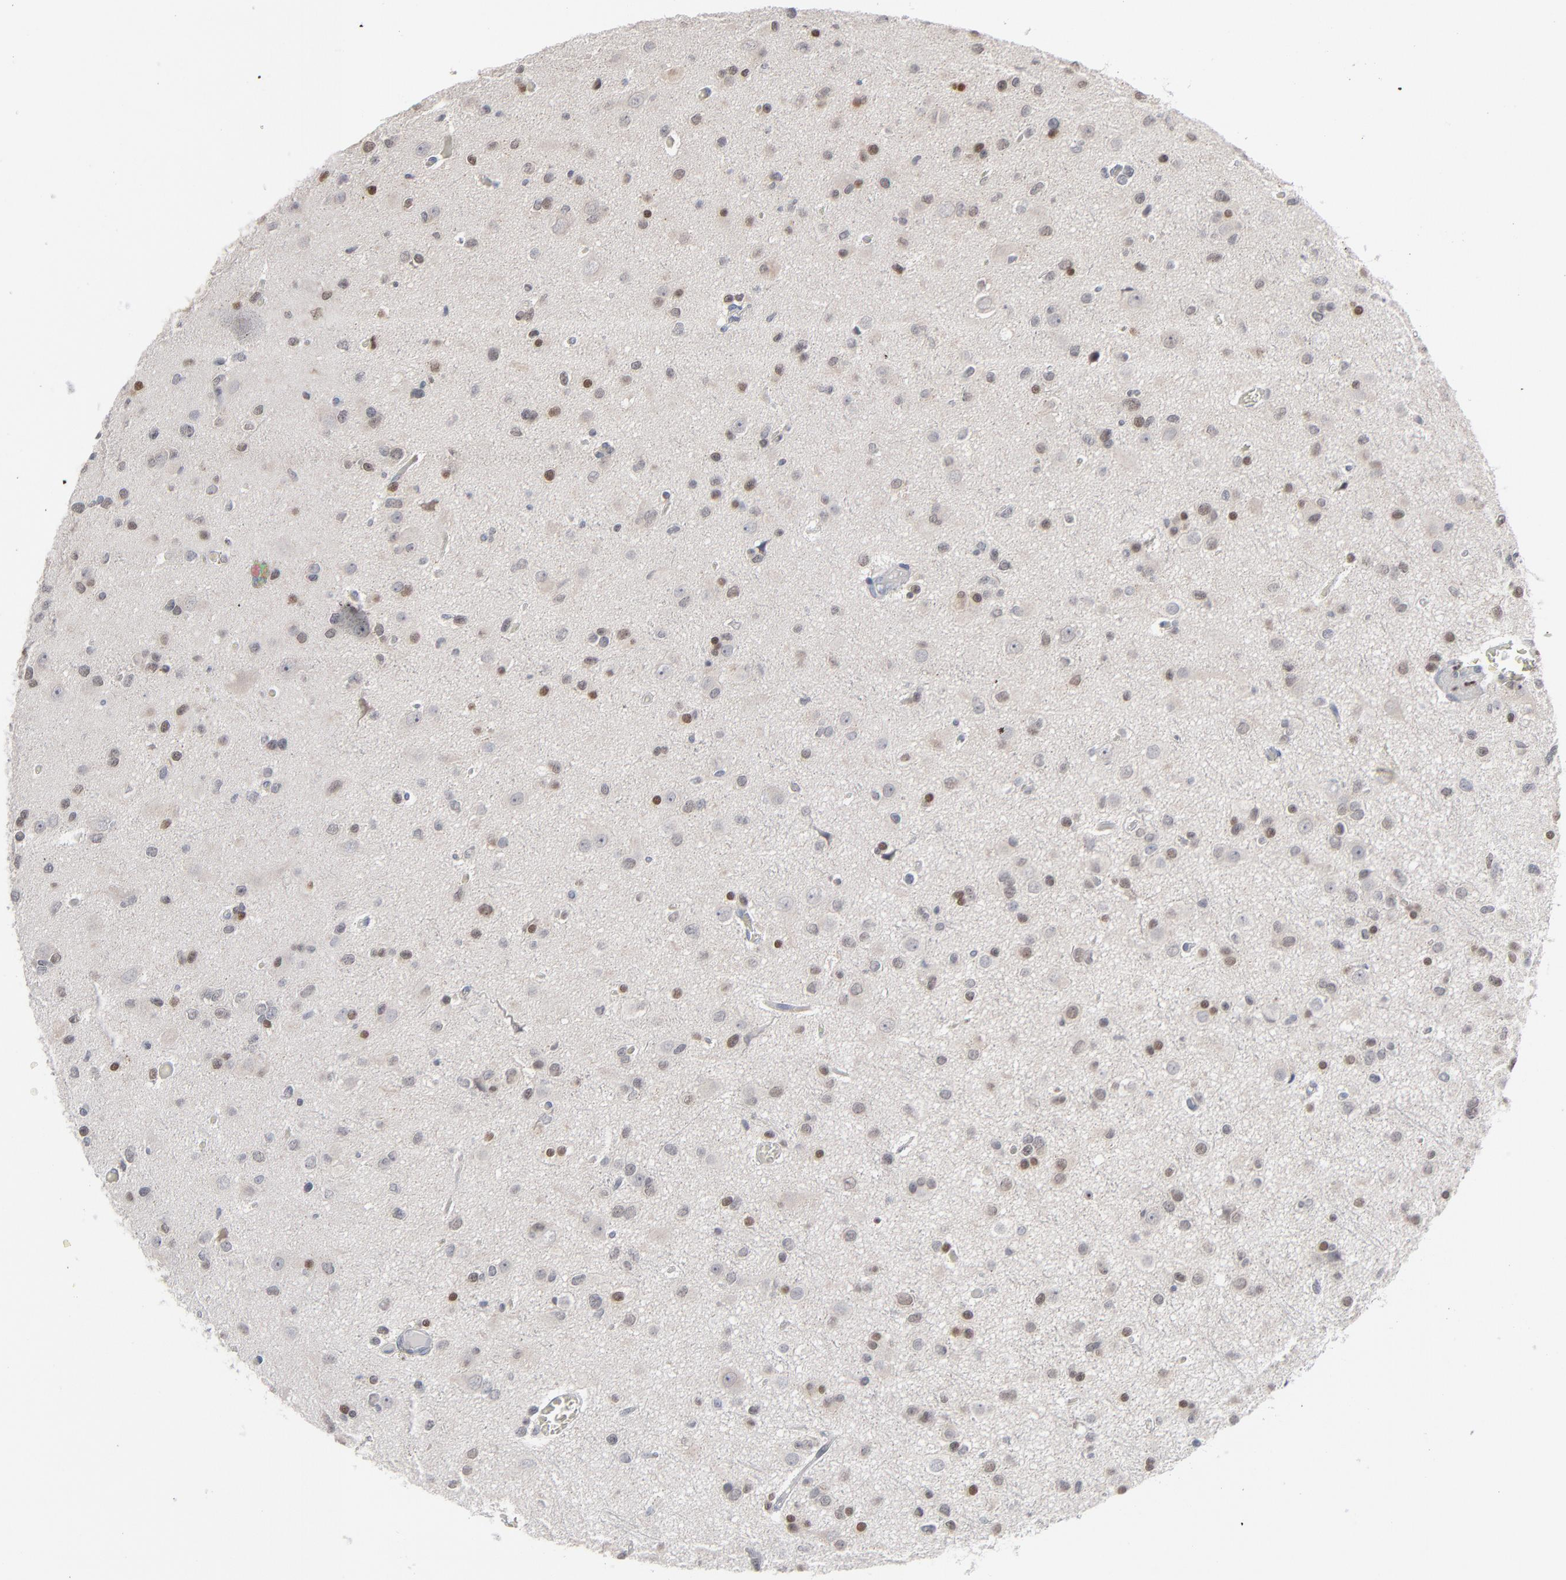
{"staining": {"intensity": "weak", "quantity": "25%-75%", "location": "nuclear"}, "tissue": "glioma", "cell_type": "Tumor cells", "image_type": "cancer", "snomed": [{"axis": "morphology", "description": "Glioma, malignant, Low grade"}, {"axis": "topography", "description": "Brain"}], "caption": "Immunohistochemical staining of malignant glioma (low-grade) displays low levels of weak nuclear protein expression in about 25%-75% of tumor cells. The protein is shown in brown color, while the nuclei are stained blue.", "gene": "FOXN2", "patient": {"sex": "male", "age": 42}}